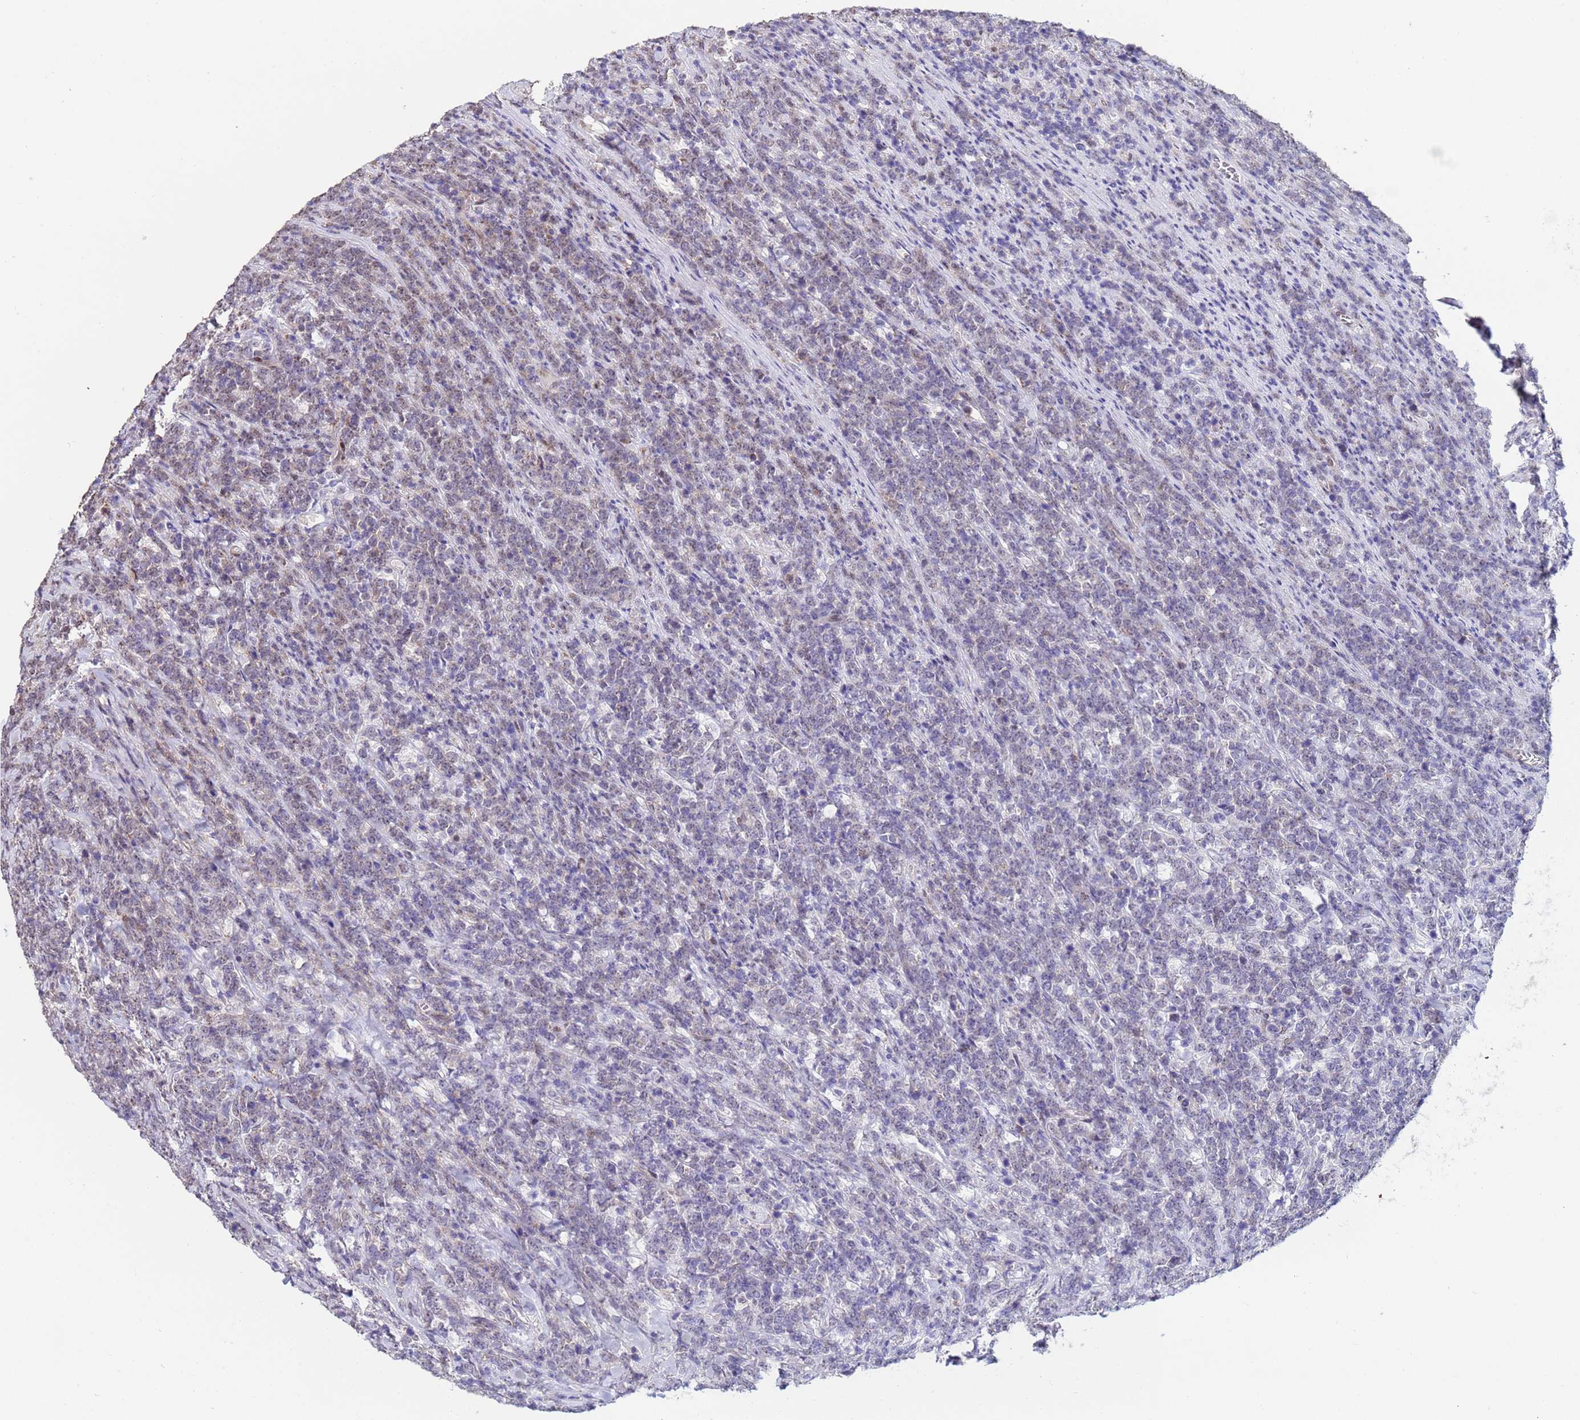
{"staining": {"intensity": "negative", "quantity": "none", "location": "none"}, "tissue": "lymphoma", "cell_type": "Tumor cells", "image_type": "cancer", "snomed": [{"axis": "morphology", "description": "Malignant lymphoma, non-Hodgkin's type, High grade"}, {"axis": "topography", "description": "Small intestine"}], "caption": "Tumor cells are negative for protein expression in human lymphoma. (Stains: DAB (3,3'-diaminobenzidine) immunohistochemistry with hematoxylin counter stain, Microscopy: brightfield microscopy at high magnification).", "gene": "TRIP6", "patient": {"sex": "male", "age": 8}}